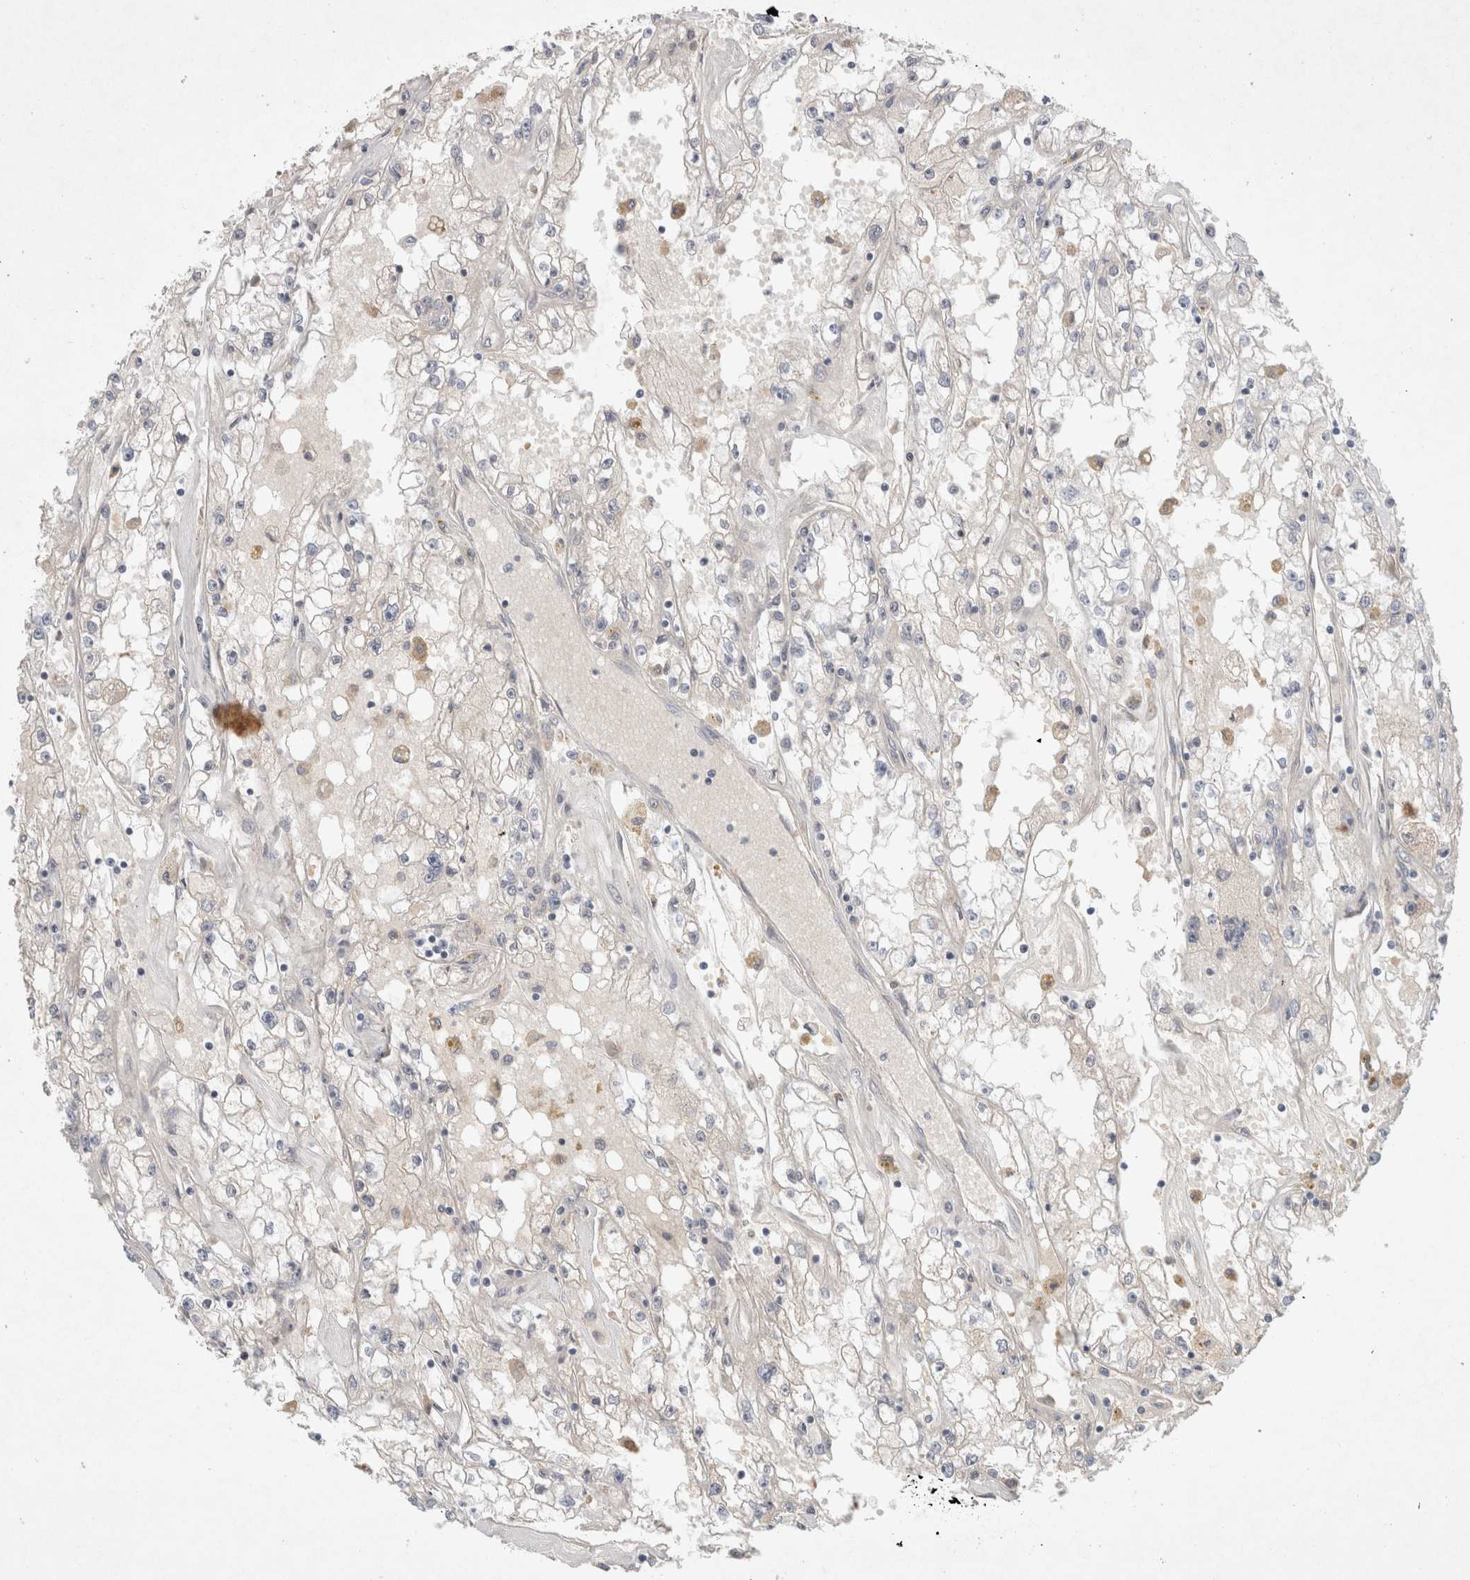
{"staining": {"intensity": "negative", "quantity": "none", "location": "none"}, "tissue": "renal cancer", "cell_type": "Tumor cells", "image_type": "cancer", "snomed": [{"axis": "morphology", "description": "Adenocarcinoma, NOS"}, {"axis": "topography", "description": "Kidney"}], "caption": "The photomicrograph displays no significant expression in tumor cells of renal adenocarcinoma. (IHC, brightfield microscopy, high magnification).", "gene": "RASAL2", "patient": {"sex": "male", "age": 56}}